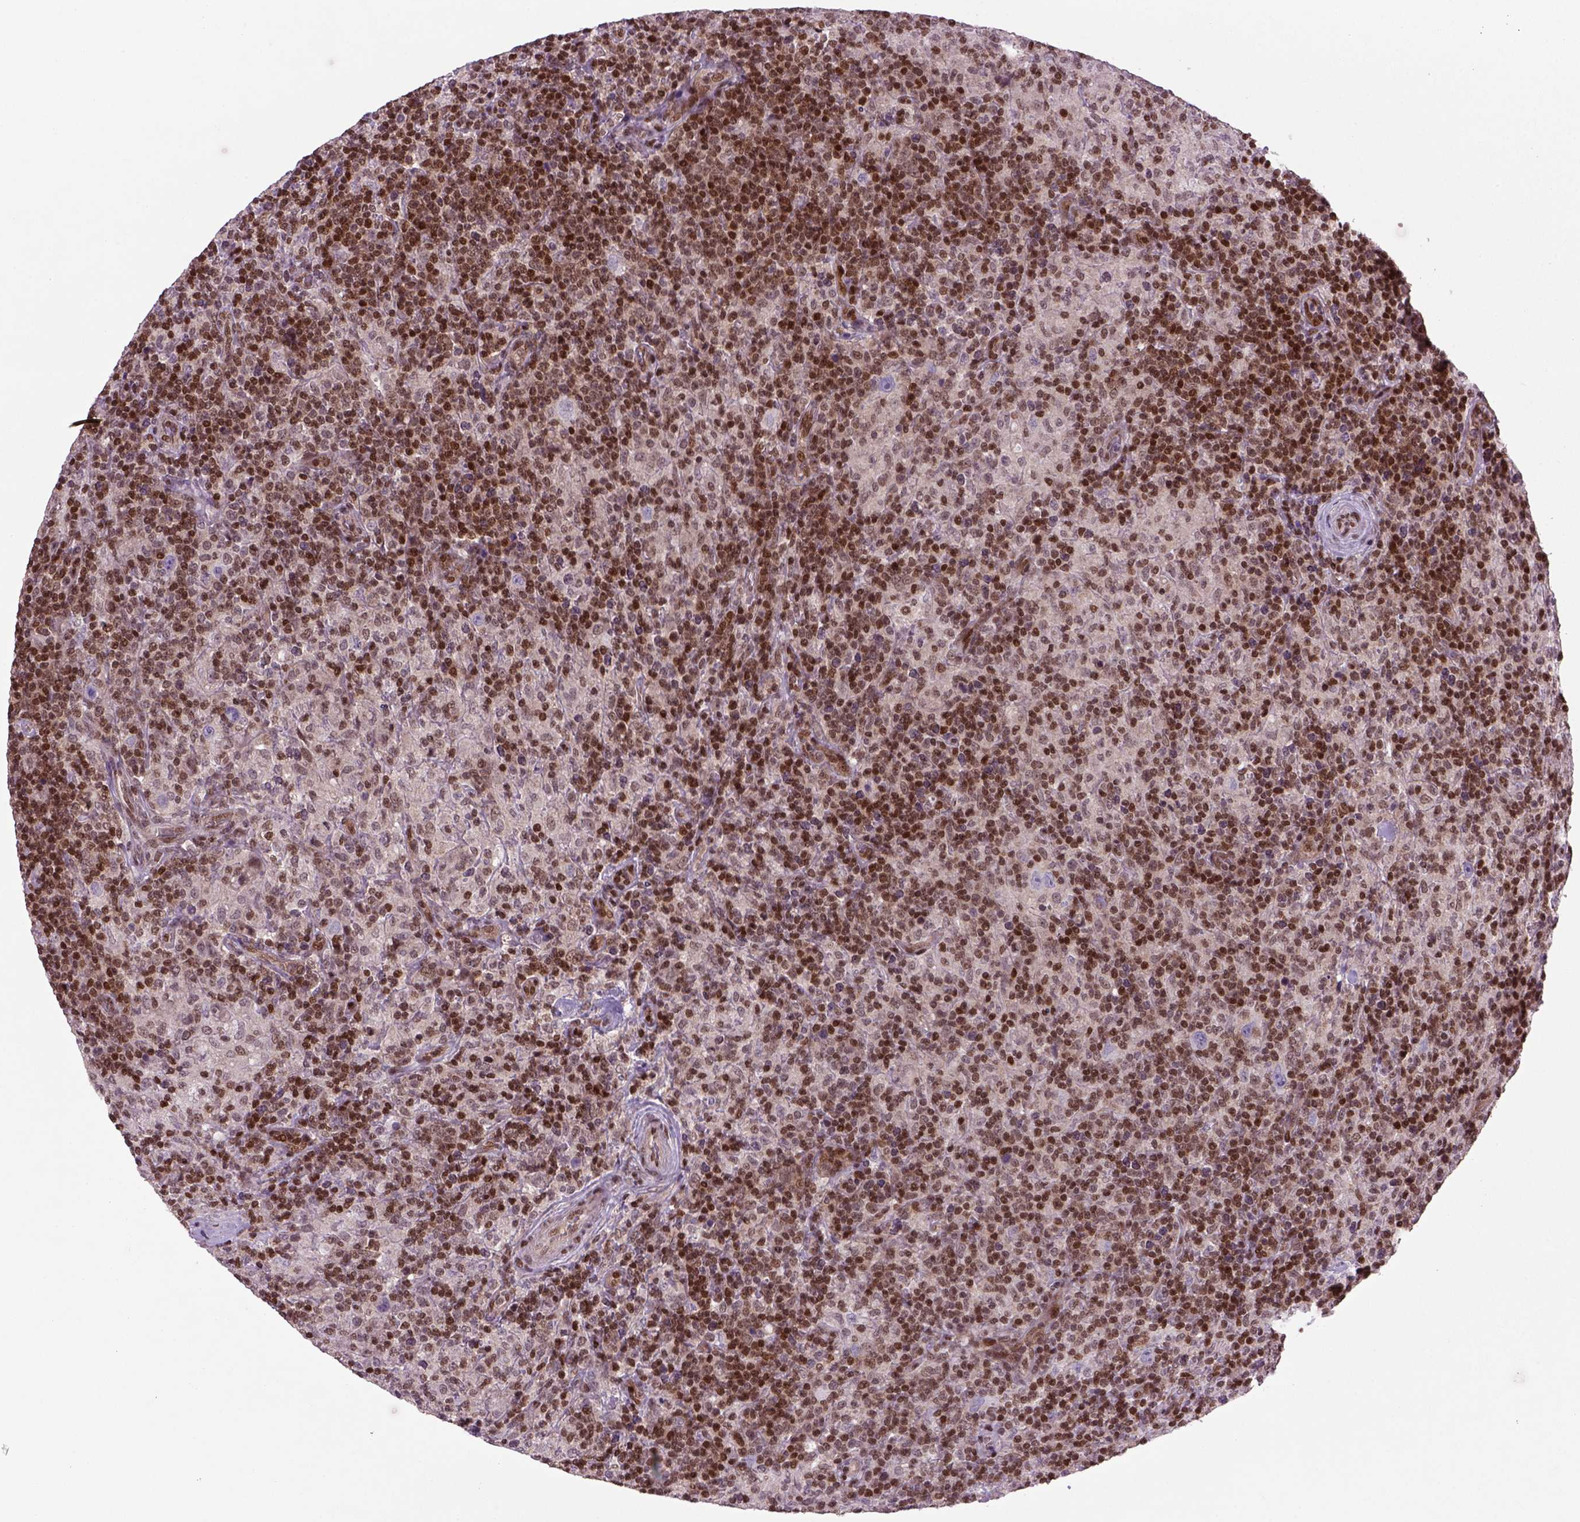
{"staining": {"intensity": "negative", "quantity": "none", "location": "none"}, "tissue": "lymphoma", "cell_type": "Tumor cells", "image_type": "cancer", "snomed": [{"axis": "morphology", "description": "Hodgkin's disease, NOS"}, {"axis": "topography", "description": "Lymph node"}], "caption": "The micrograph displays no significant positivity in tumor cells of Hodgkin's disease.", "gene": "MGMT", "patient": {"sex": "male", "age": 70}}